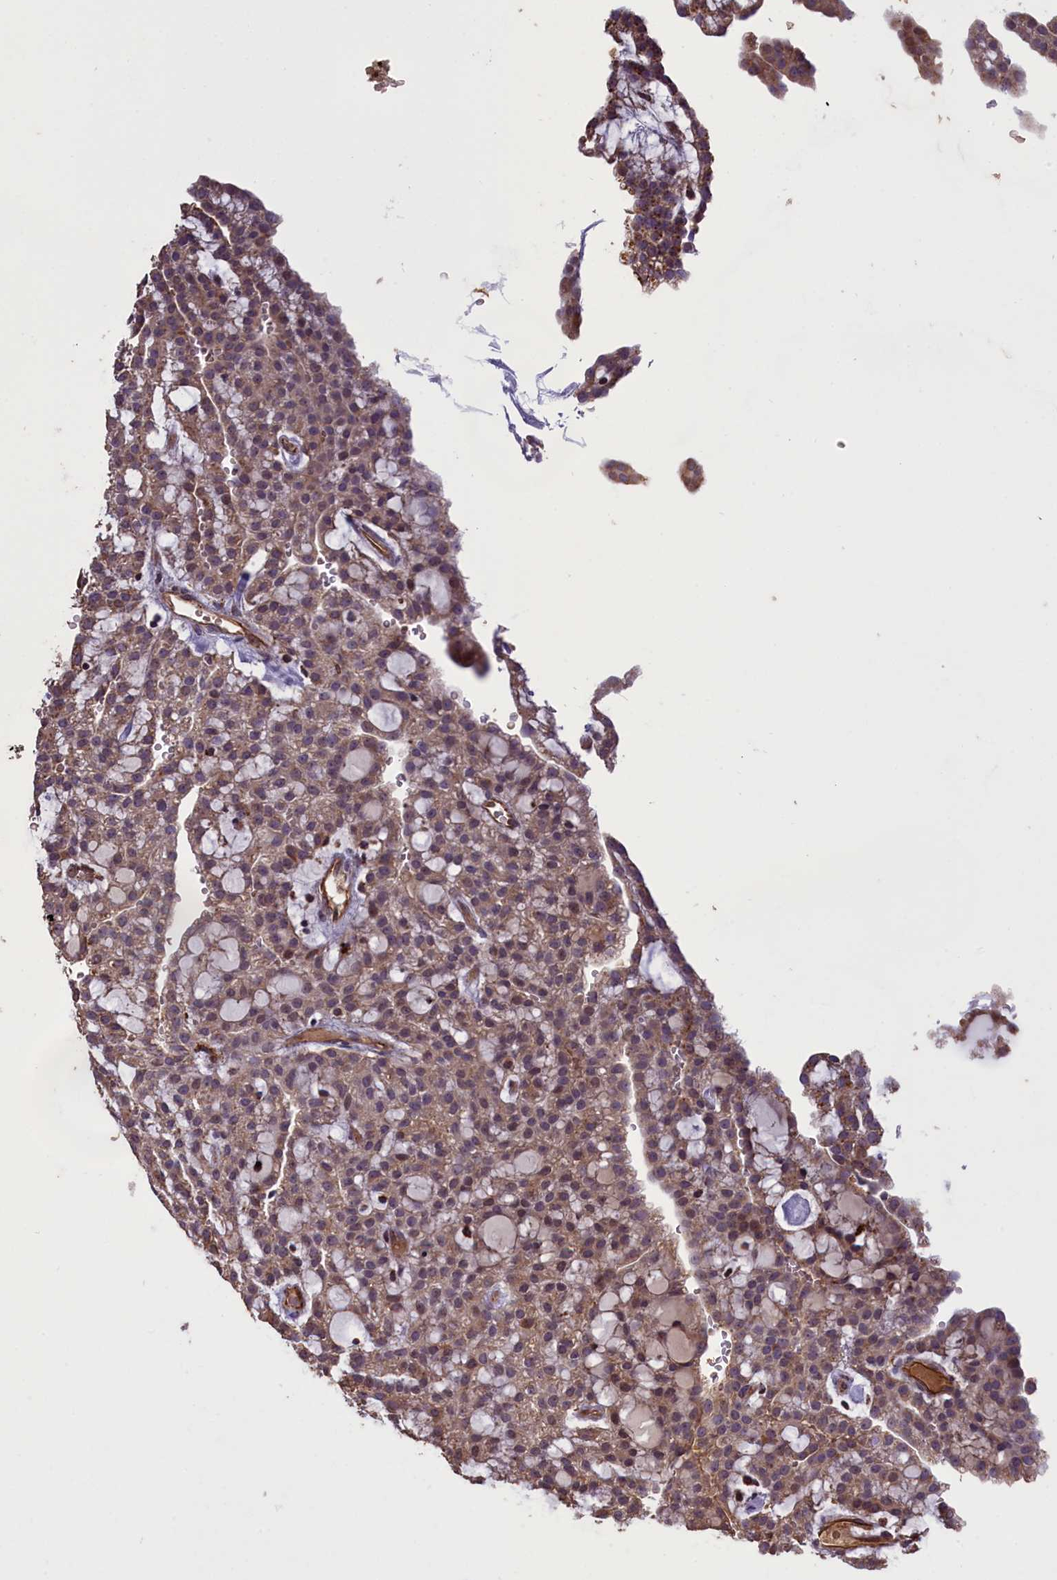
{"staining": {"intensity": "weak", "quantity": ">75%", "location": "cytoplasmic/membranous"}, "tissue": "renal cancer", "cell_type": "Tumor cells", "image_type": "cancer", "snomed": [{"axis": "morphology", "description": "Adenocarcinoma, NOS"}, {"axis": "topography", "description": "Kidney"}], "caption": "Immunohistochemistry (IHC) micrograph of renal cancer (adenocarcinoma) stained for a protein (brown), which shows low levels of weak cytoplasmic/membranous positivity in about >75% of tumor cells.", "gene": "CLRN2", "patient": {"sex": "male", "age": 63}}